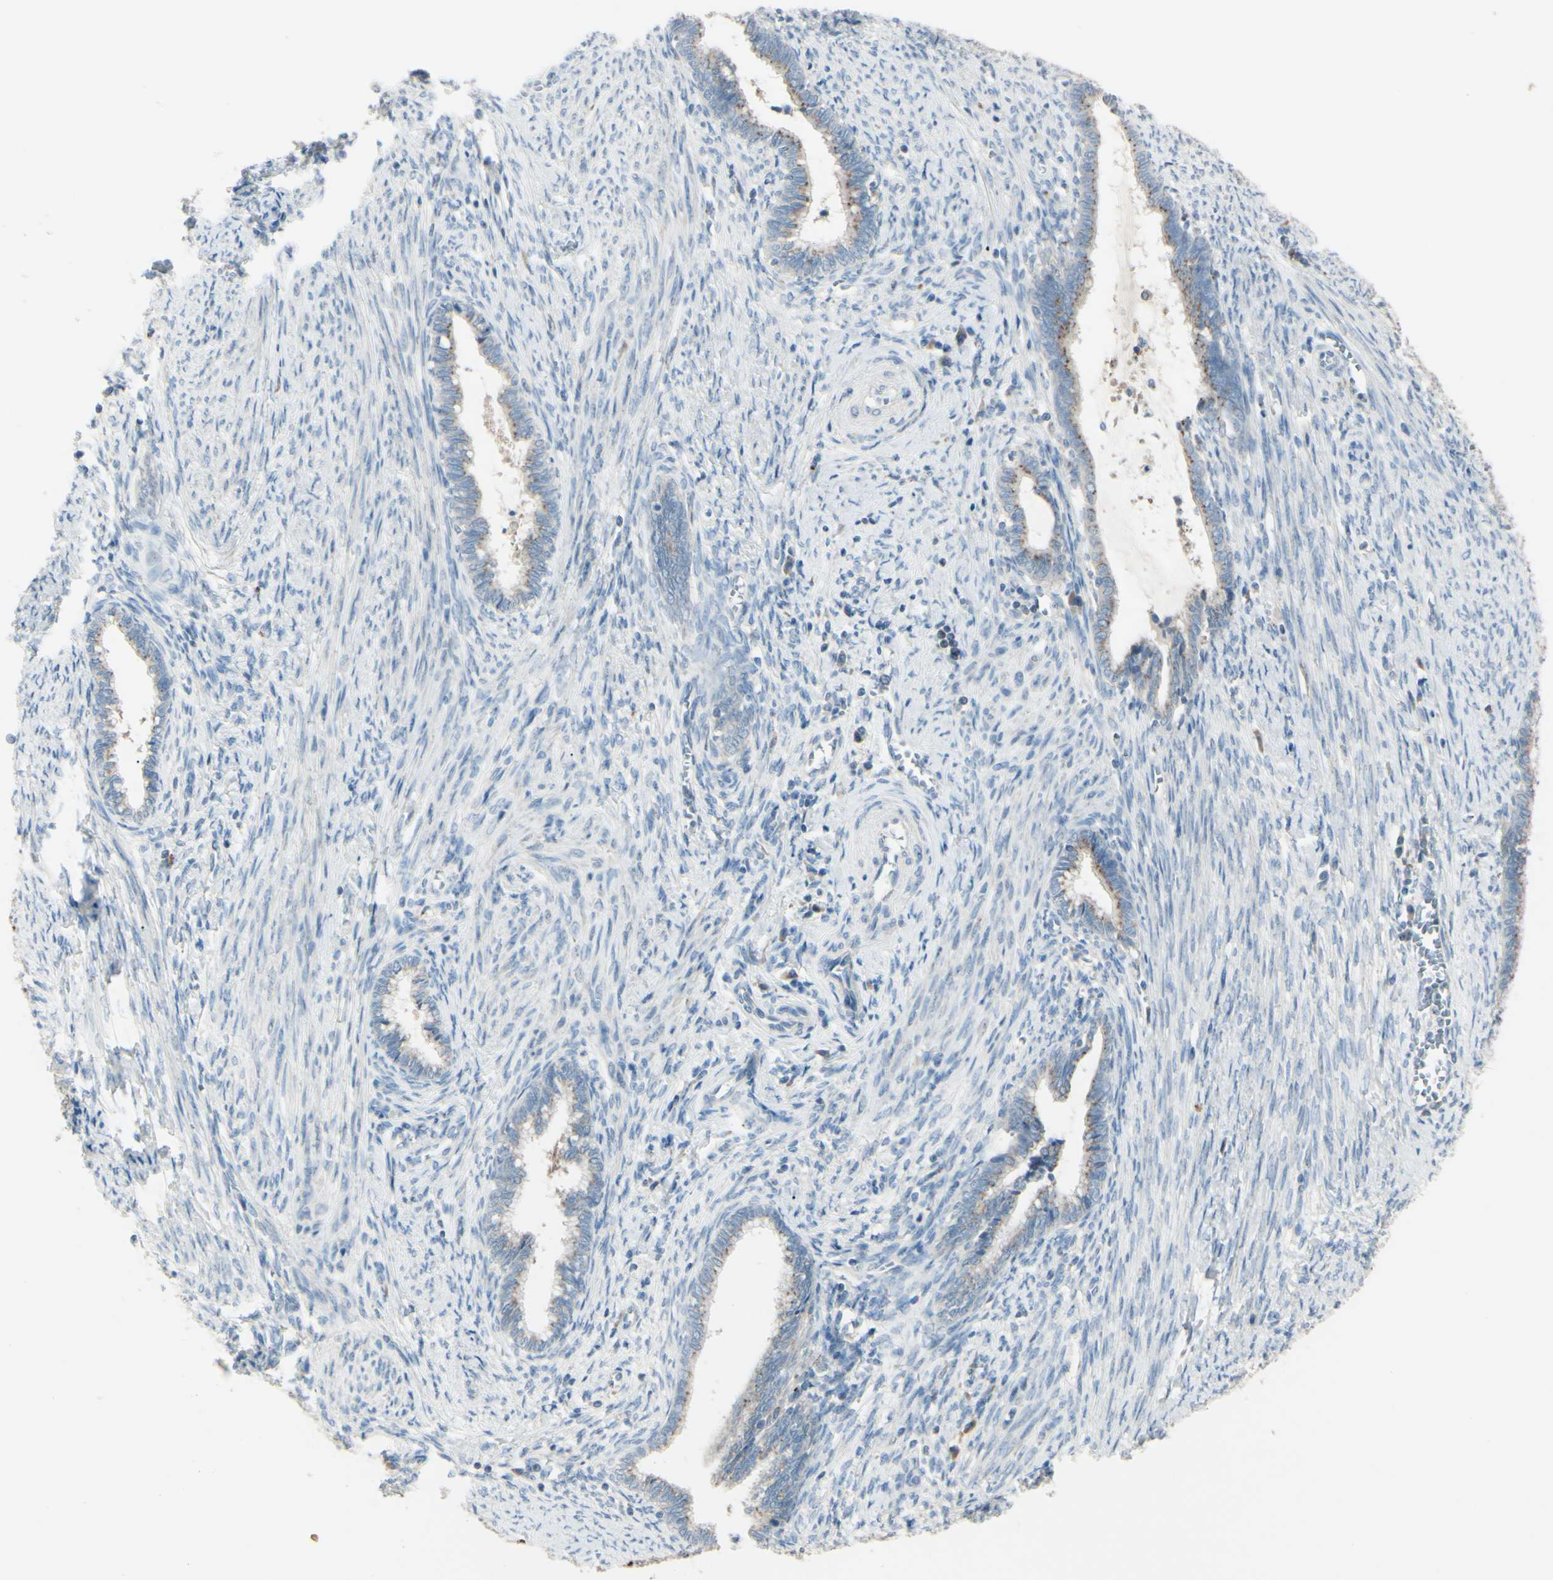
{"staining": {"intensity": "weak", "quantity": "25%-75%", "location": "cytoplasmic/membranous"}, "tissue": "cervical cancer", "cell_type": "Tumor cells", "image_type": "cancer", "snomed": [{"axis": "morphology", "description": "Adenocarcinoma, NOS"}, {"axis": "topography", "description": "Cervix"}], "caption": "Tumor cells reveal low levels of weak cytoplasmic/membranous staining in approximately 25%-75% of cells in adenocarcinoma (cervical).", "gene": "B4GALT1", "patient": {"sex": "female", "age": 44}}